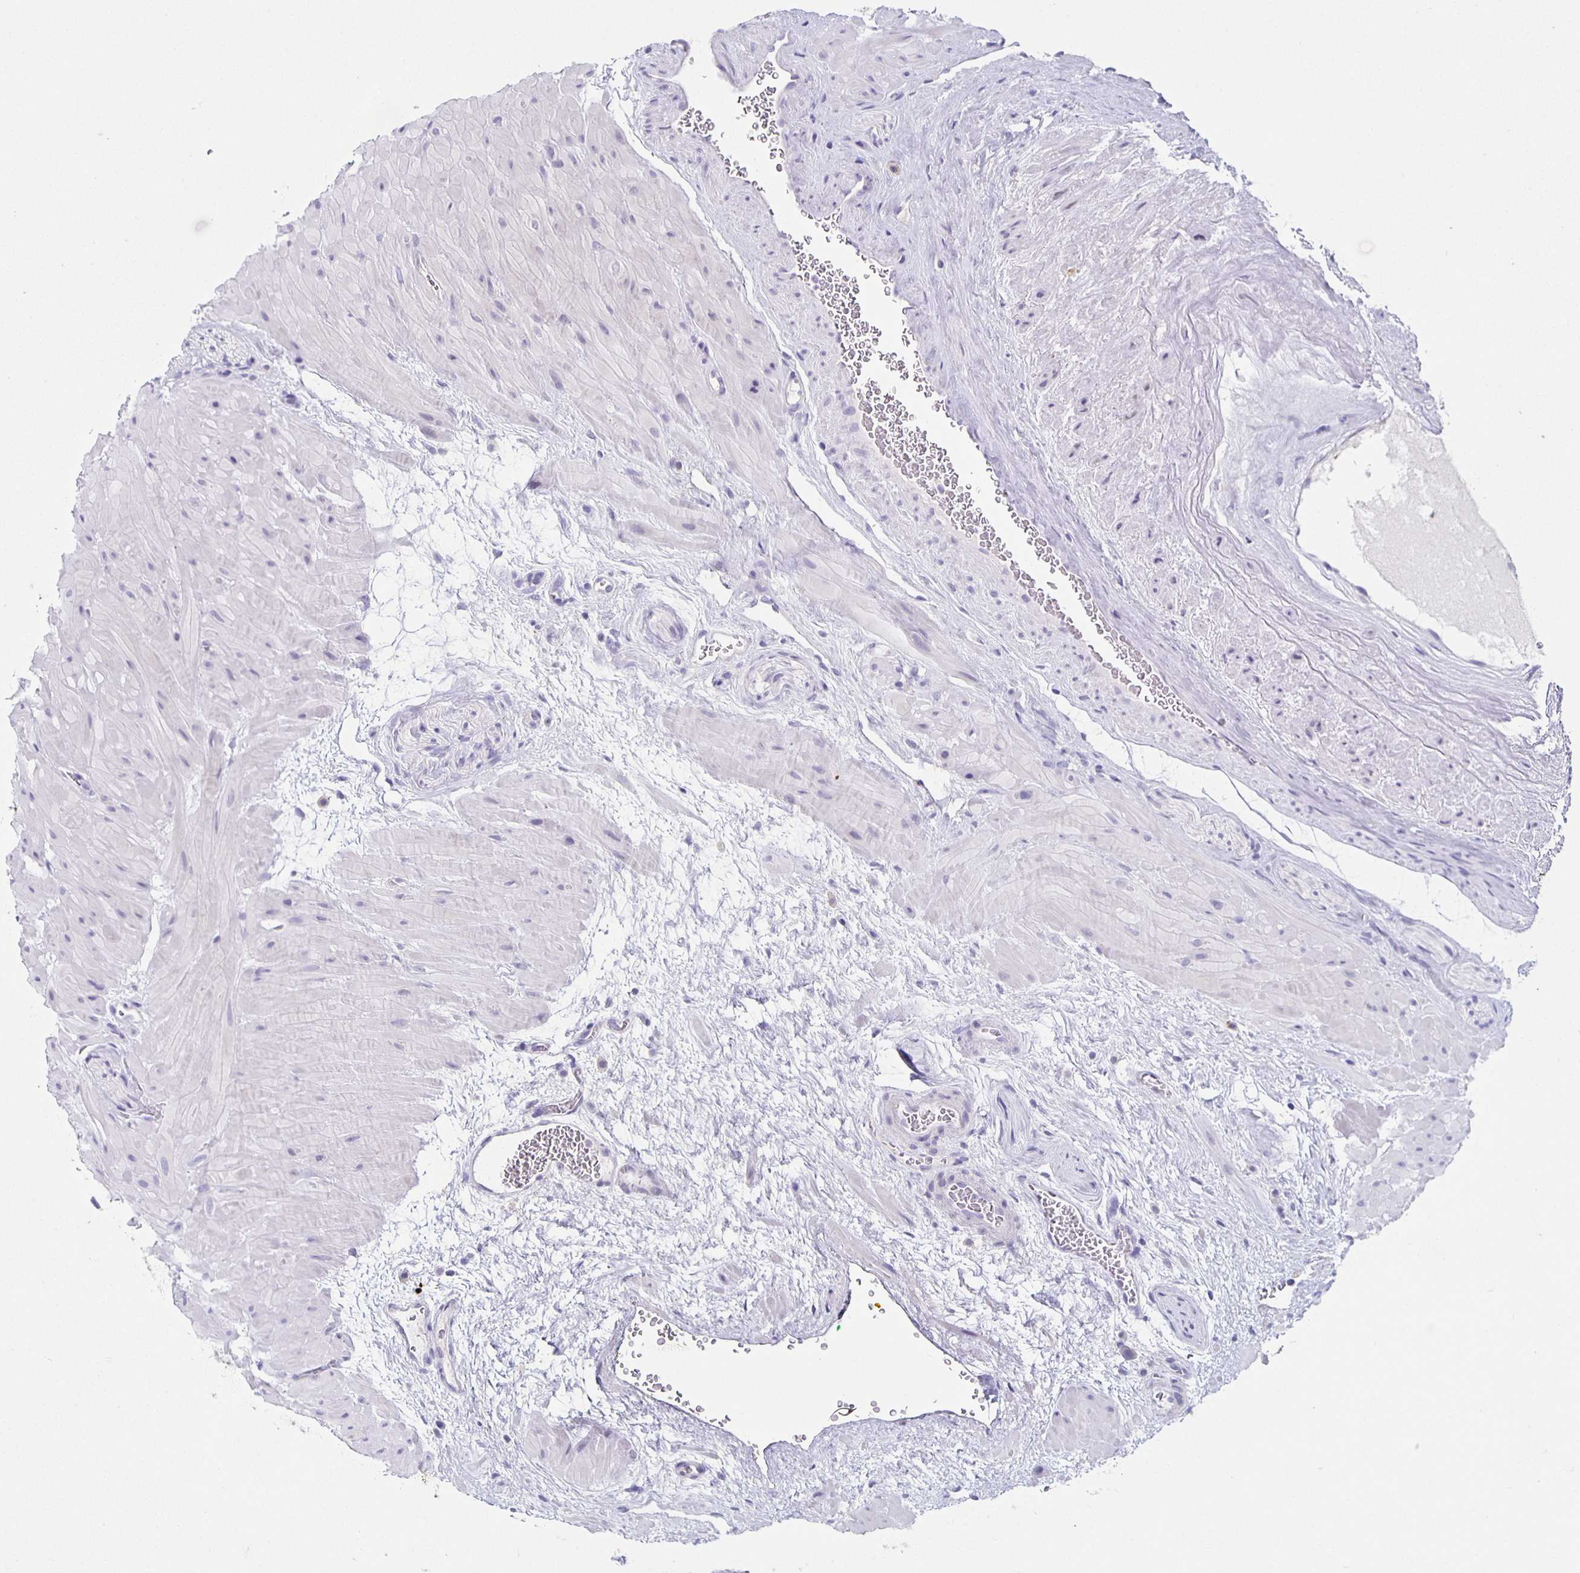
{"staining": {"intensity": "weak", "quantity": "25%-75%", "location": "cytoplasmic/membranous"}, "tissue": "seminal vesicle", "cell_type": "Glandular cells", "image_type": "normal", "snomed": [{"axis": "morphology", "description": "Normal tissue, NOS"}, {"axis": "topography", "description": "Seminal veicle"}], "caption": "DAB (3,3'-diaminobenzidine) immunohistochemical staining of unremarkable seminal vesicle shows weak cytoplasmic/membranous protein expression in approximately 25%-75% of glandular cells.", "gene": "CARNS1", "patient": {"sex": "male", "age": 60}}